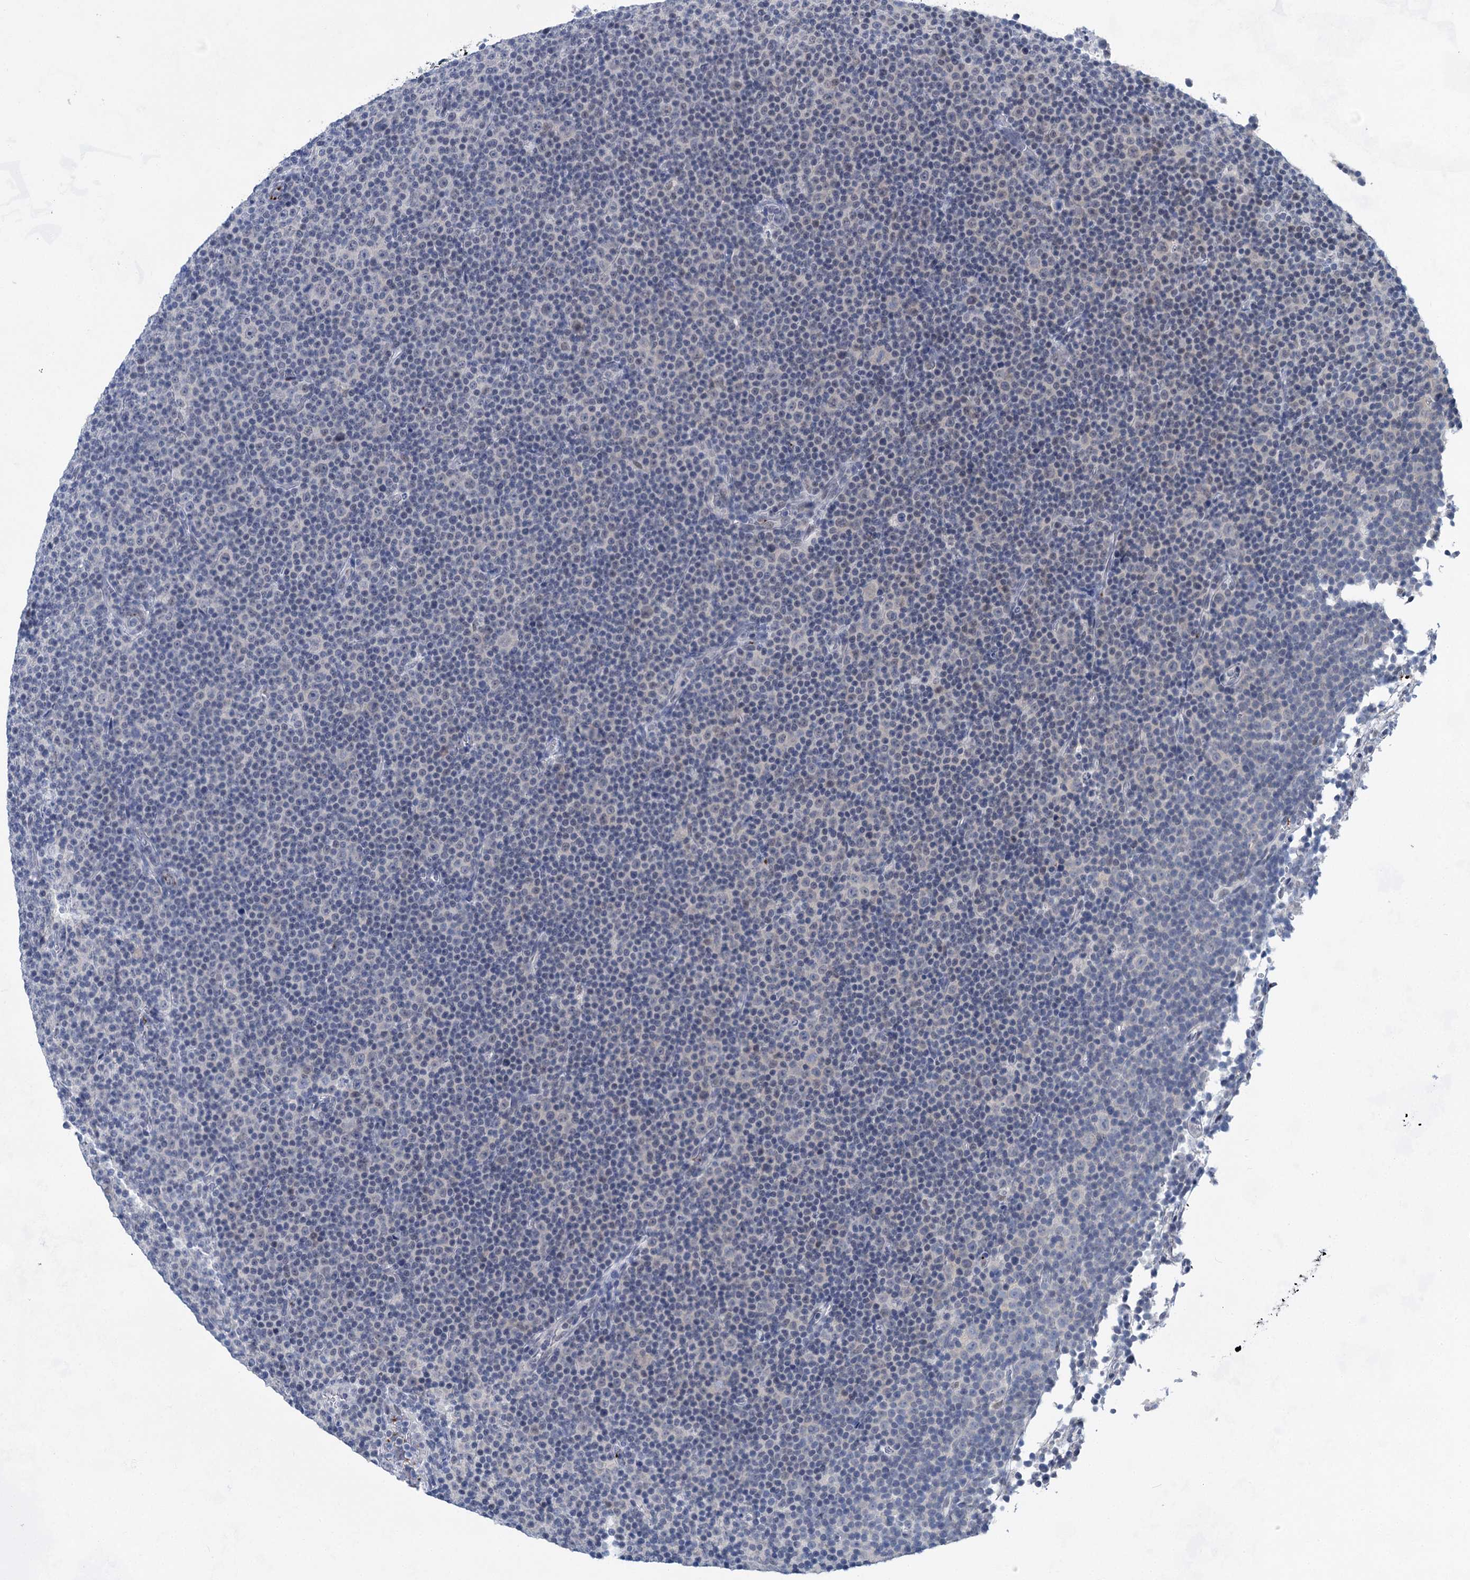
{"staining": {"intensity": "negative", "quantity": "none", "location": "none"}, "tissue": "lymphoma", "cell_type": "Tumor cells", "image_type": "cancer", "snomed": [{"axis": "morphology", "description": "Malignant lymphoma, non-Hodgkin's type, Low grade"}, {"axis": "topography", "description": "Lymph node"}], "caption": "Human lymphoma stained for a protein using immunohistochemistry (IHC) reveals no staining in tumor cells.", "gene": "MON2", "patient": {"sex": "female", "age": 67}}